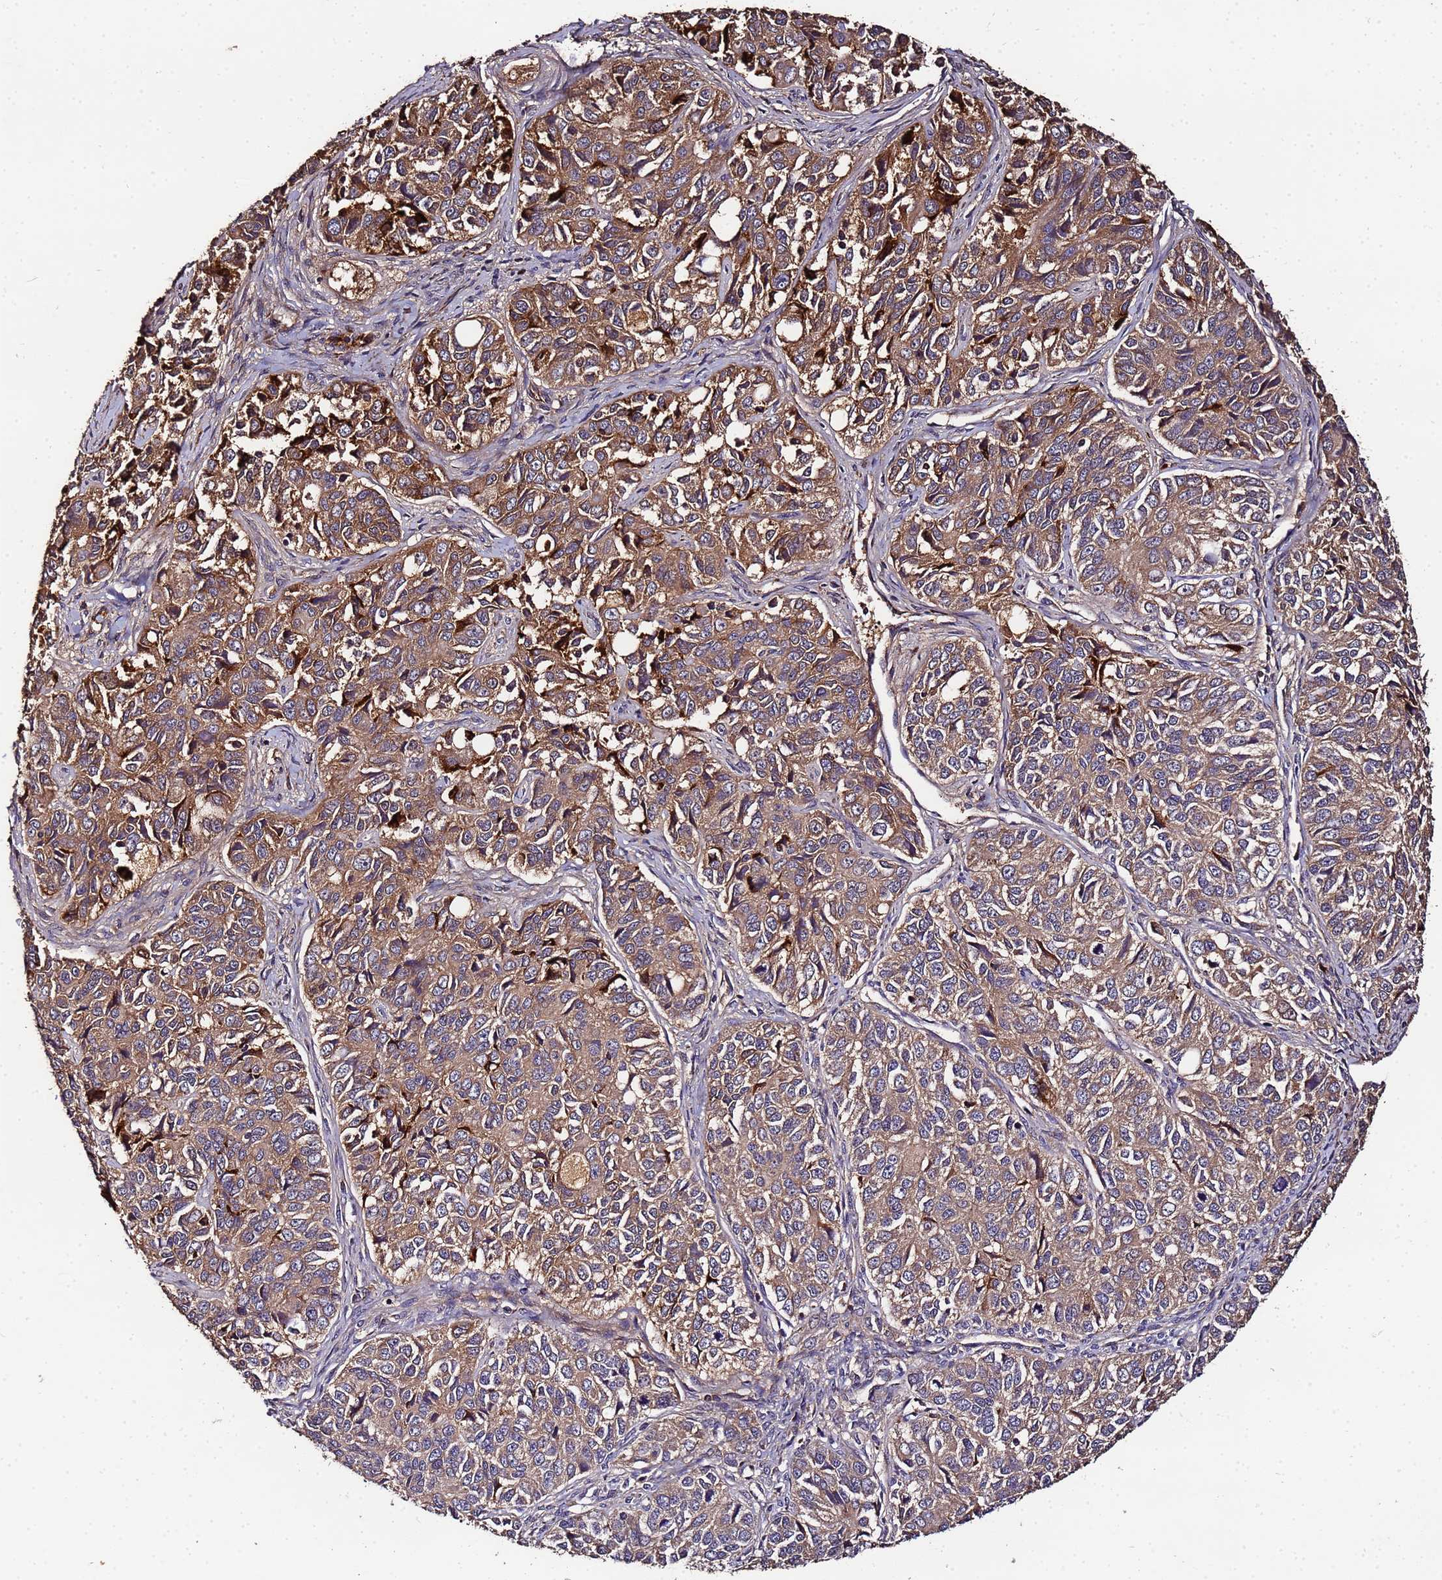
{"staining": {"intensity": "moderate", "quantity": ">75%", "location": "cytoplasmic/membranous"}, "tissue": "ovarian cancer", "cell_type": "Tumor cells", "image_type": "cancer", "snomed": [{"axis": "morphology", "description": "Carcinoma, endometroid"}, {"axis": "topography", "description": "Ovary"}], "caption": "This is an image of immunohistochemistry (IHC) staining of ovarian endometroid carcinoma, which shows moderate staining in the cytoplasmic/membranous of tumor cells.", "gene": "MTERF1", "patient": {"sex": "female", "age": 51}}